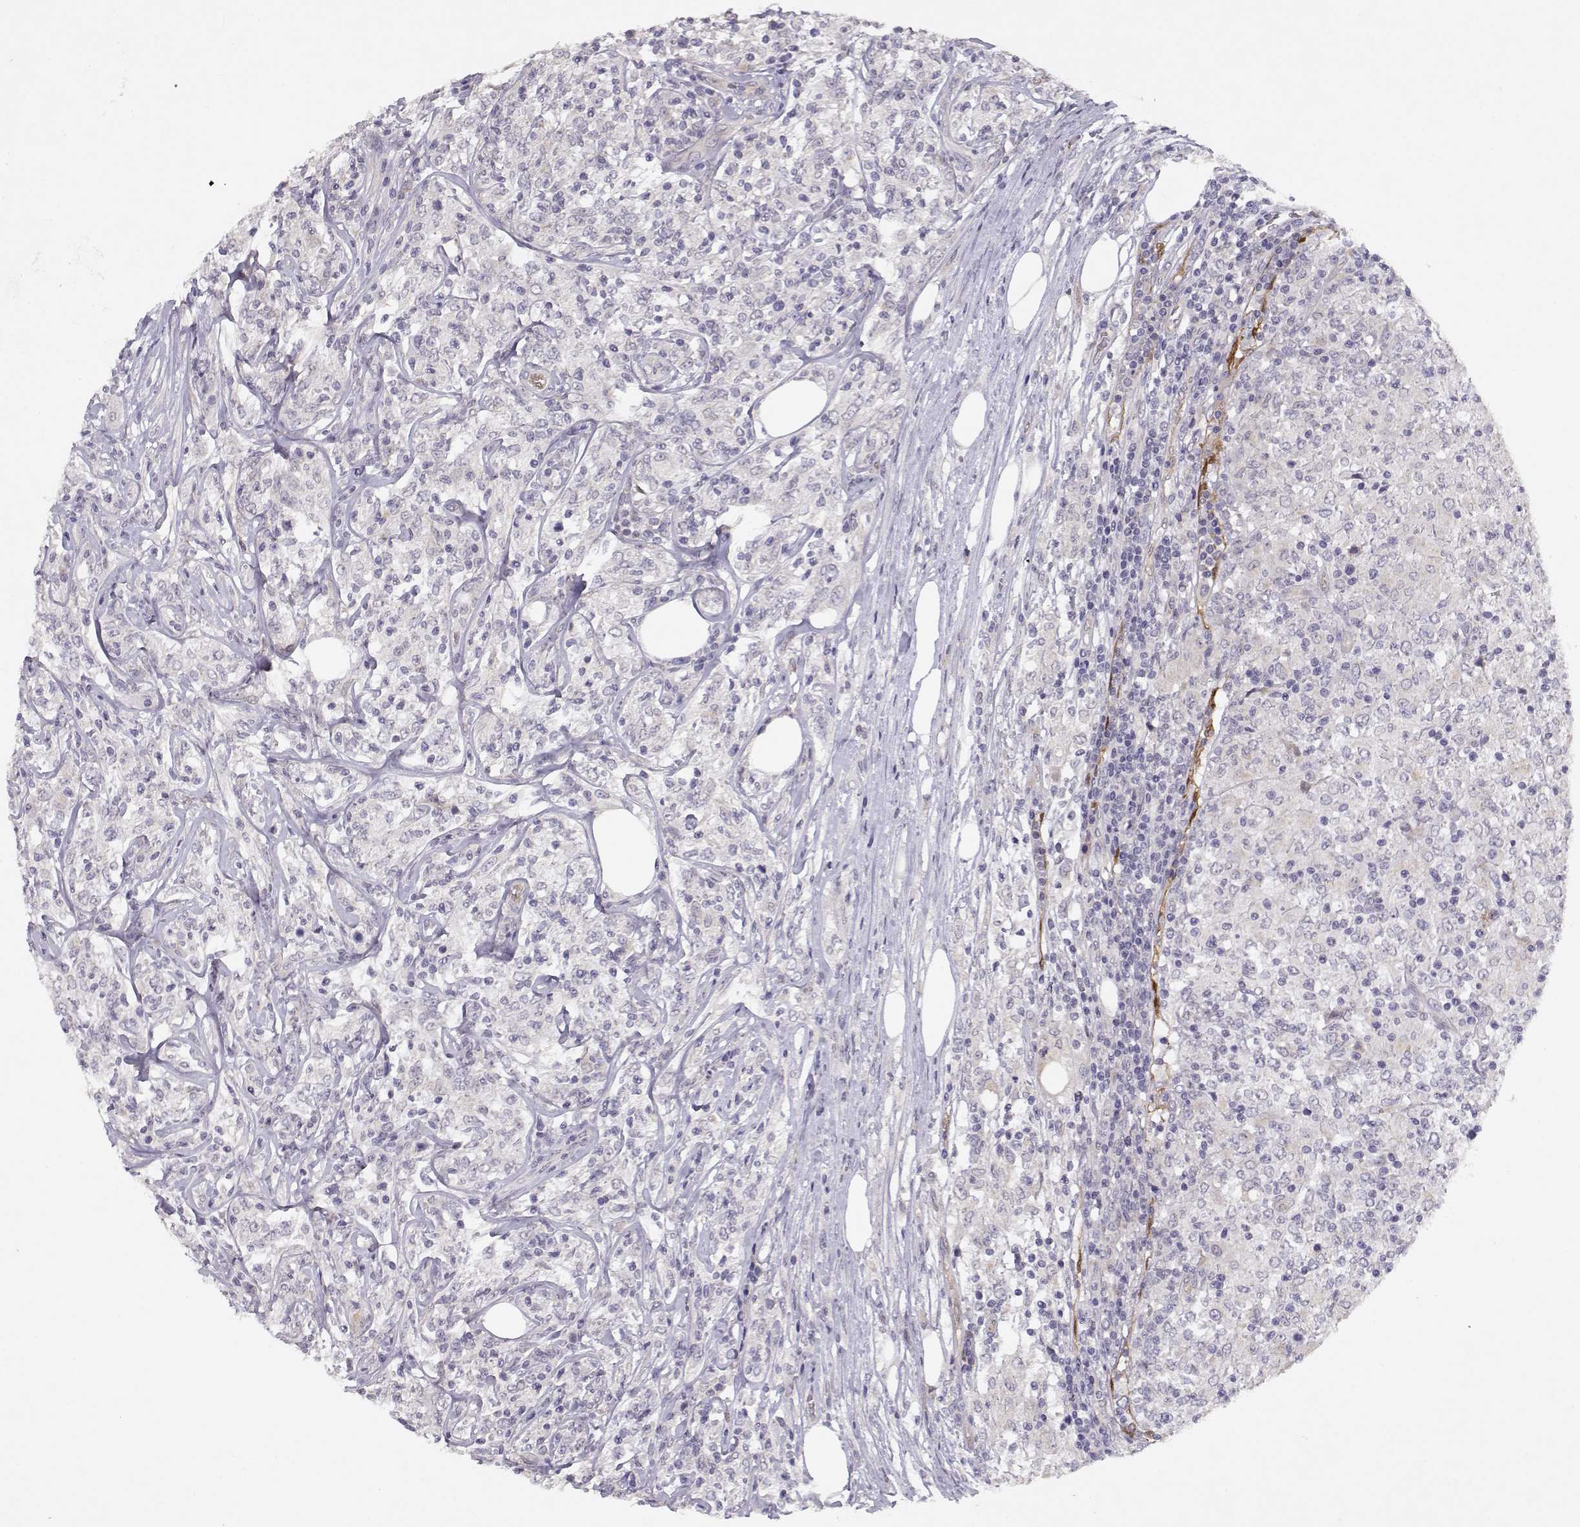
{"staining": {"intensity": "negative", "quantity": "none", "location": "none"}, "tissue": "lymphoma", "cell_type": "Tumor cells", "image_type": "cancer", "snomed": [{"axis": "morphology", "description": "Malignant lymphoma, non-Hodgkin's type, High grade"}, {"axis": "topography", "description": "Lymph node"}], "caption": "The photomicrograph shows no significant positivity in tumor cells of lymphoma.", "gene": "BMX", "patient": {"sex": "female", "age": 84}}